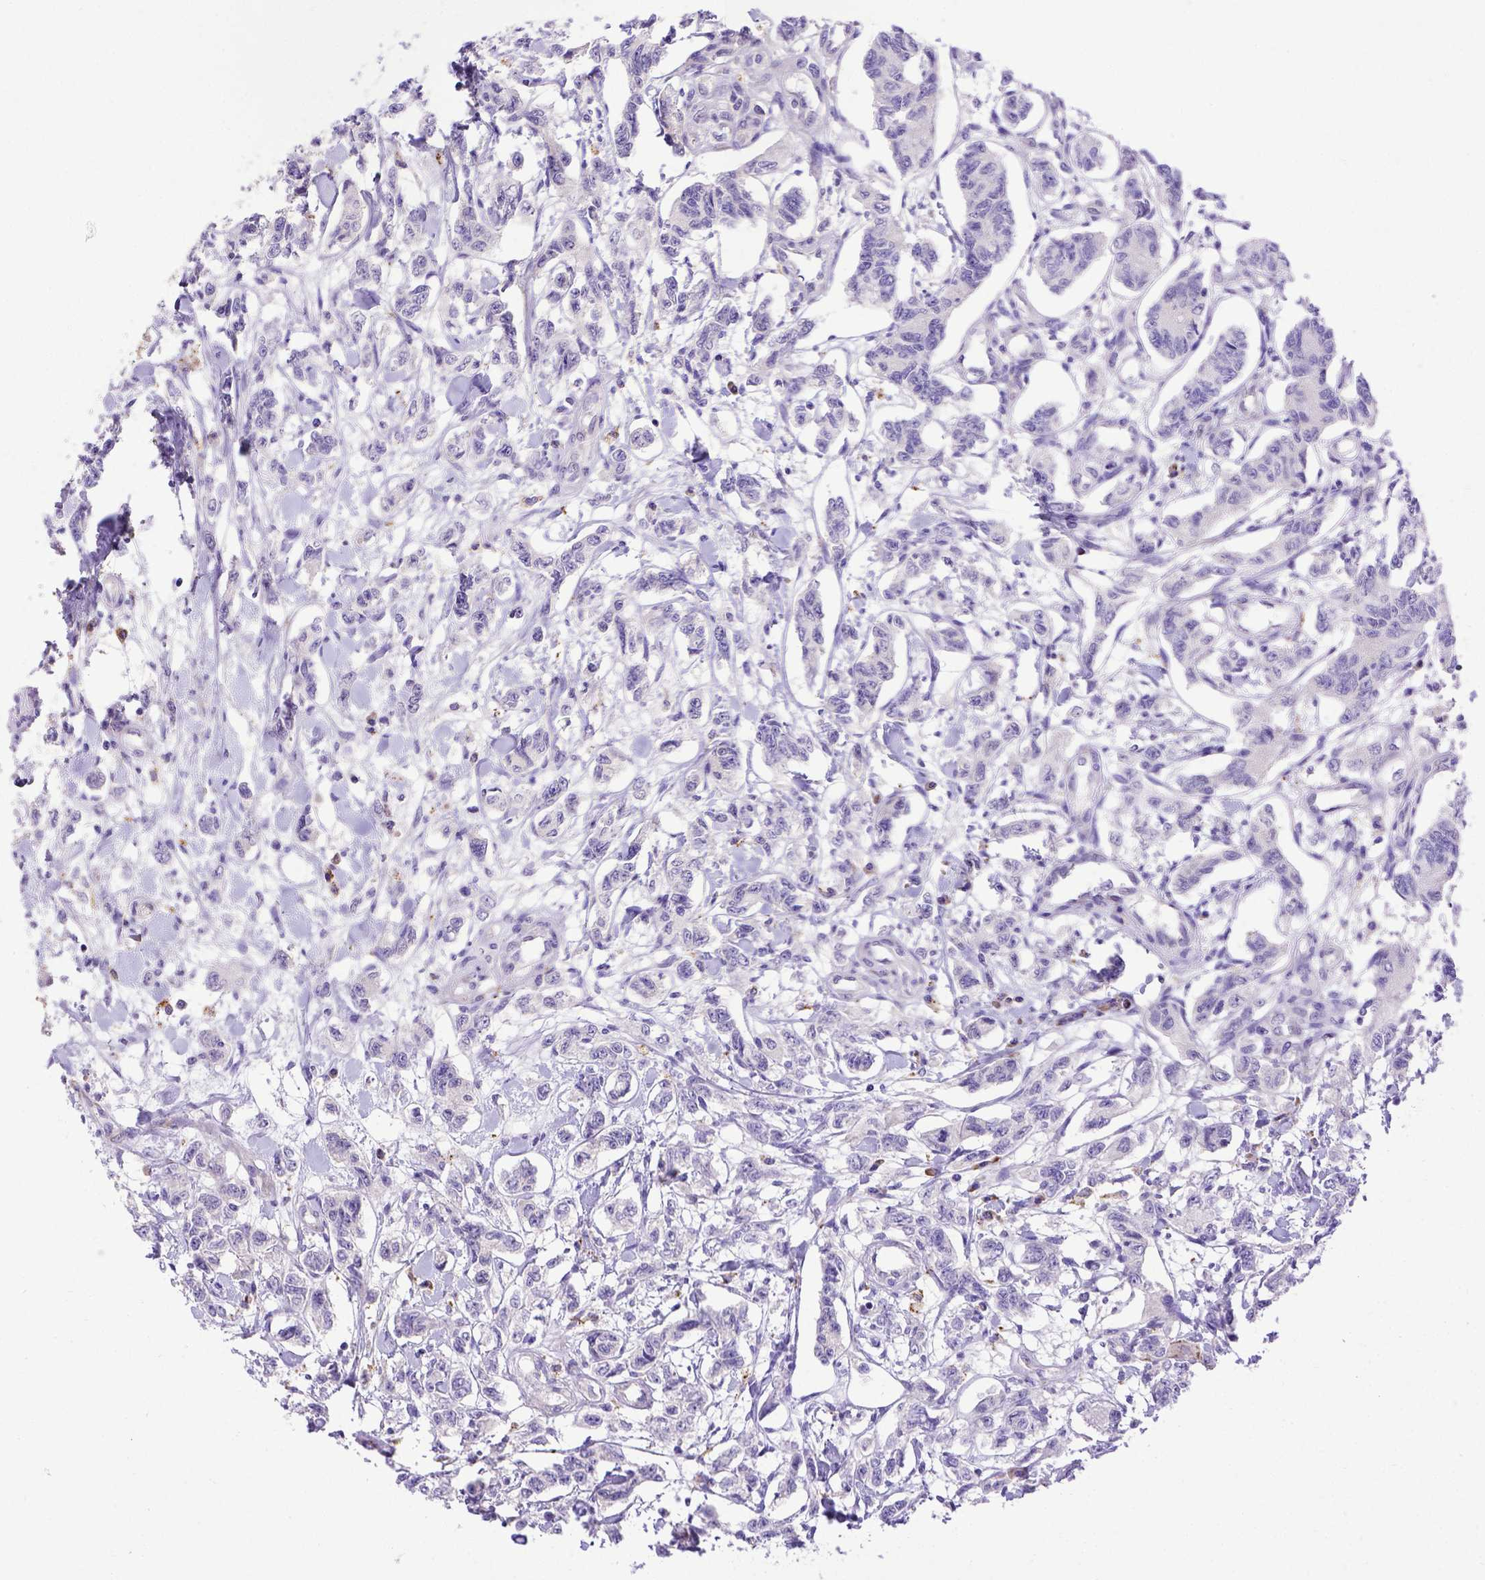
{"staining": {"intensity": "negative", "quantity": "none", "location": "none"}, "tissue": "carcinoid", "cell_type": "Tumor cells", "image_type": "cancer", "snomed": [{"axis": "morphology", "description": "Carcinoid, malignant, NOS"}, {"axis": "topography", "description": "Kidney"}], "caption": "Tumor cells show no significant staining in carcinoid (malignant). Nuclei are stained in blue.", "gene": "CFAP300", "patient": {"sex": "female", "age": 41}}